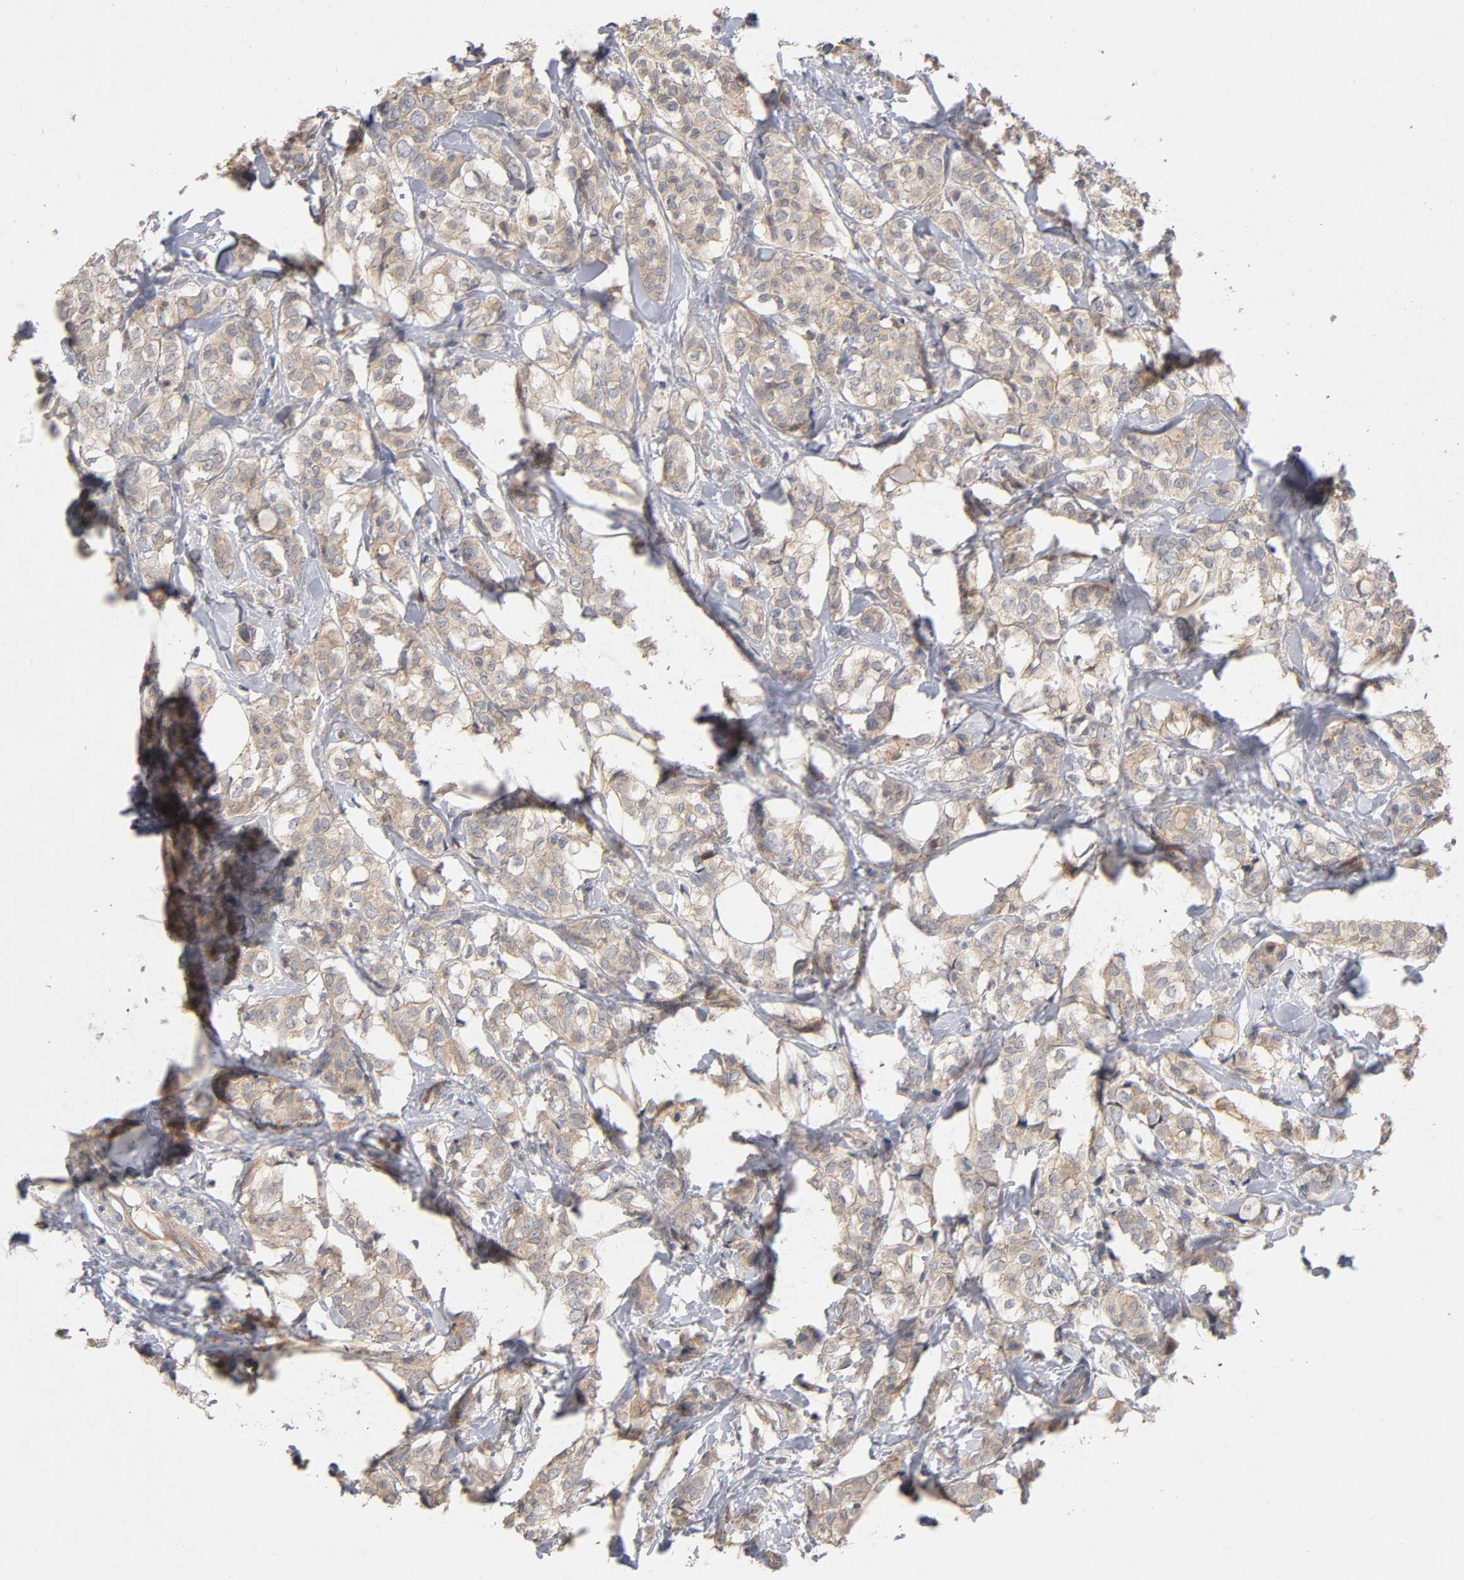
{"staining": {"intensity": "moderate", "quantity": ">75%", "location": "cytoplasmic/membranous"}, "tissue": "breast cancer", "cell_type": "Tumor cells", "image_type": "cancer", "snomed": [{"axis": "morphology", "description": "Lobular carcinoma"}, {"axis": "topography", "description": "Breast"}], "caption": "Breast cancer stained with a protein marker exhibits moderate staining in tumor cells.", "gene": "PDZD11", "patient": {"sex": "female", "age": 60}}